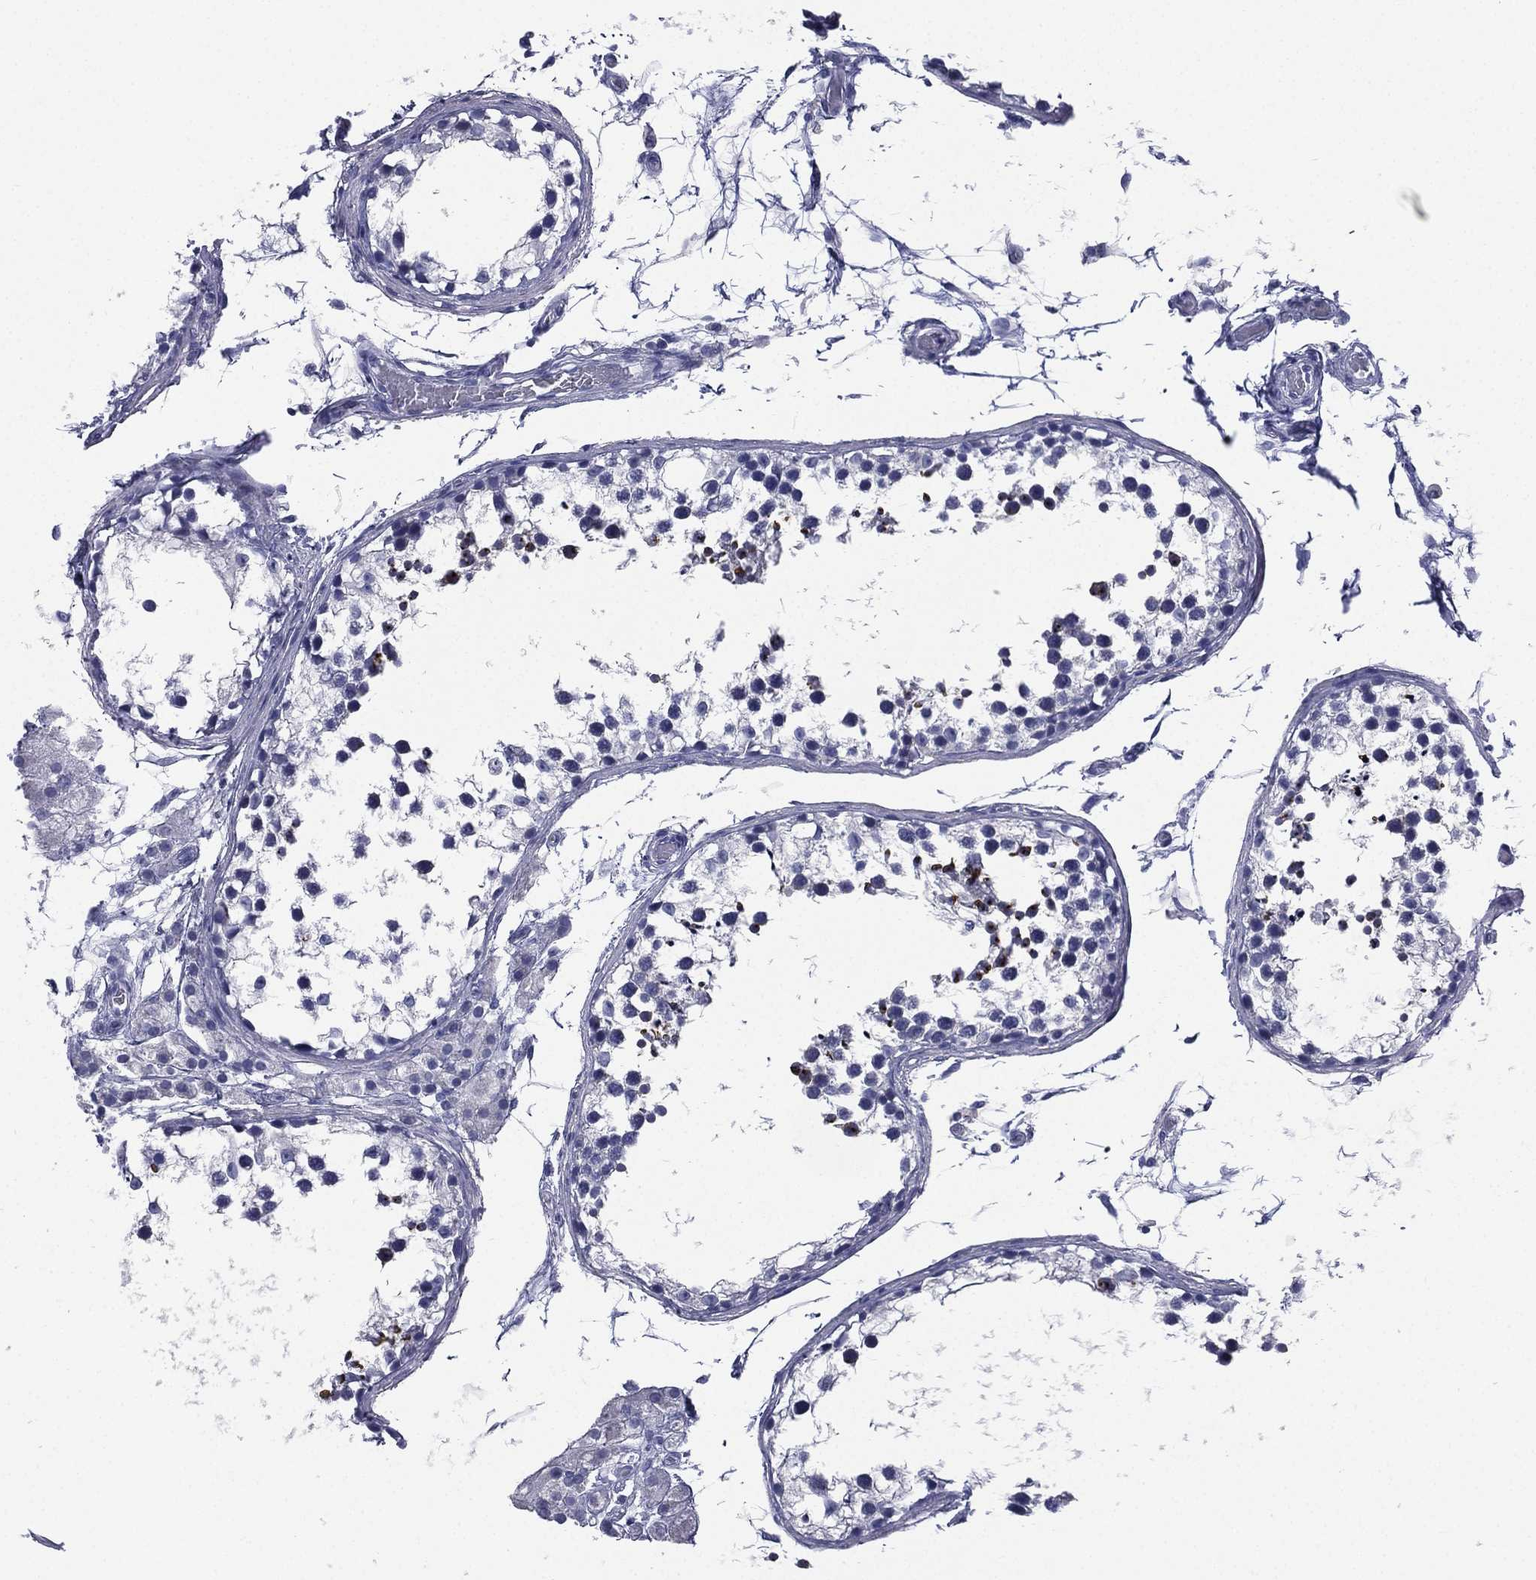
{"staining": {"intensity": "strong", "quantity": "<25%", "location": "nuclear"}, "tissue": "testis", "cell_type": "Cells in seminiferous ducts", "image_type": "normal", "snomed": [{"axis": "morphology", "description": "Normal tissue, NOS"}, {"axis": "morphology", "description": "Seminoma, NOS"}, {"axis": "topography", "description": "Testis"}], "caption": "Protein staining of benign testis demonstrates strong nuclear staining in about <25% of cells in seminiferous ducts. The protein of interest is shown in brown color, while the nuclei are stained blue.", "gene": "FCER2", "patient": {"sex": "male", "age": 65}}